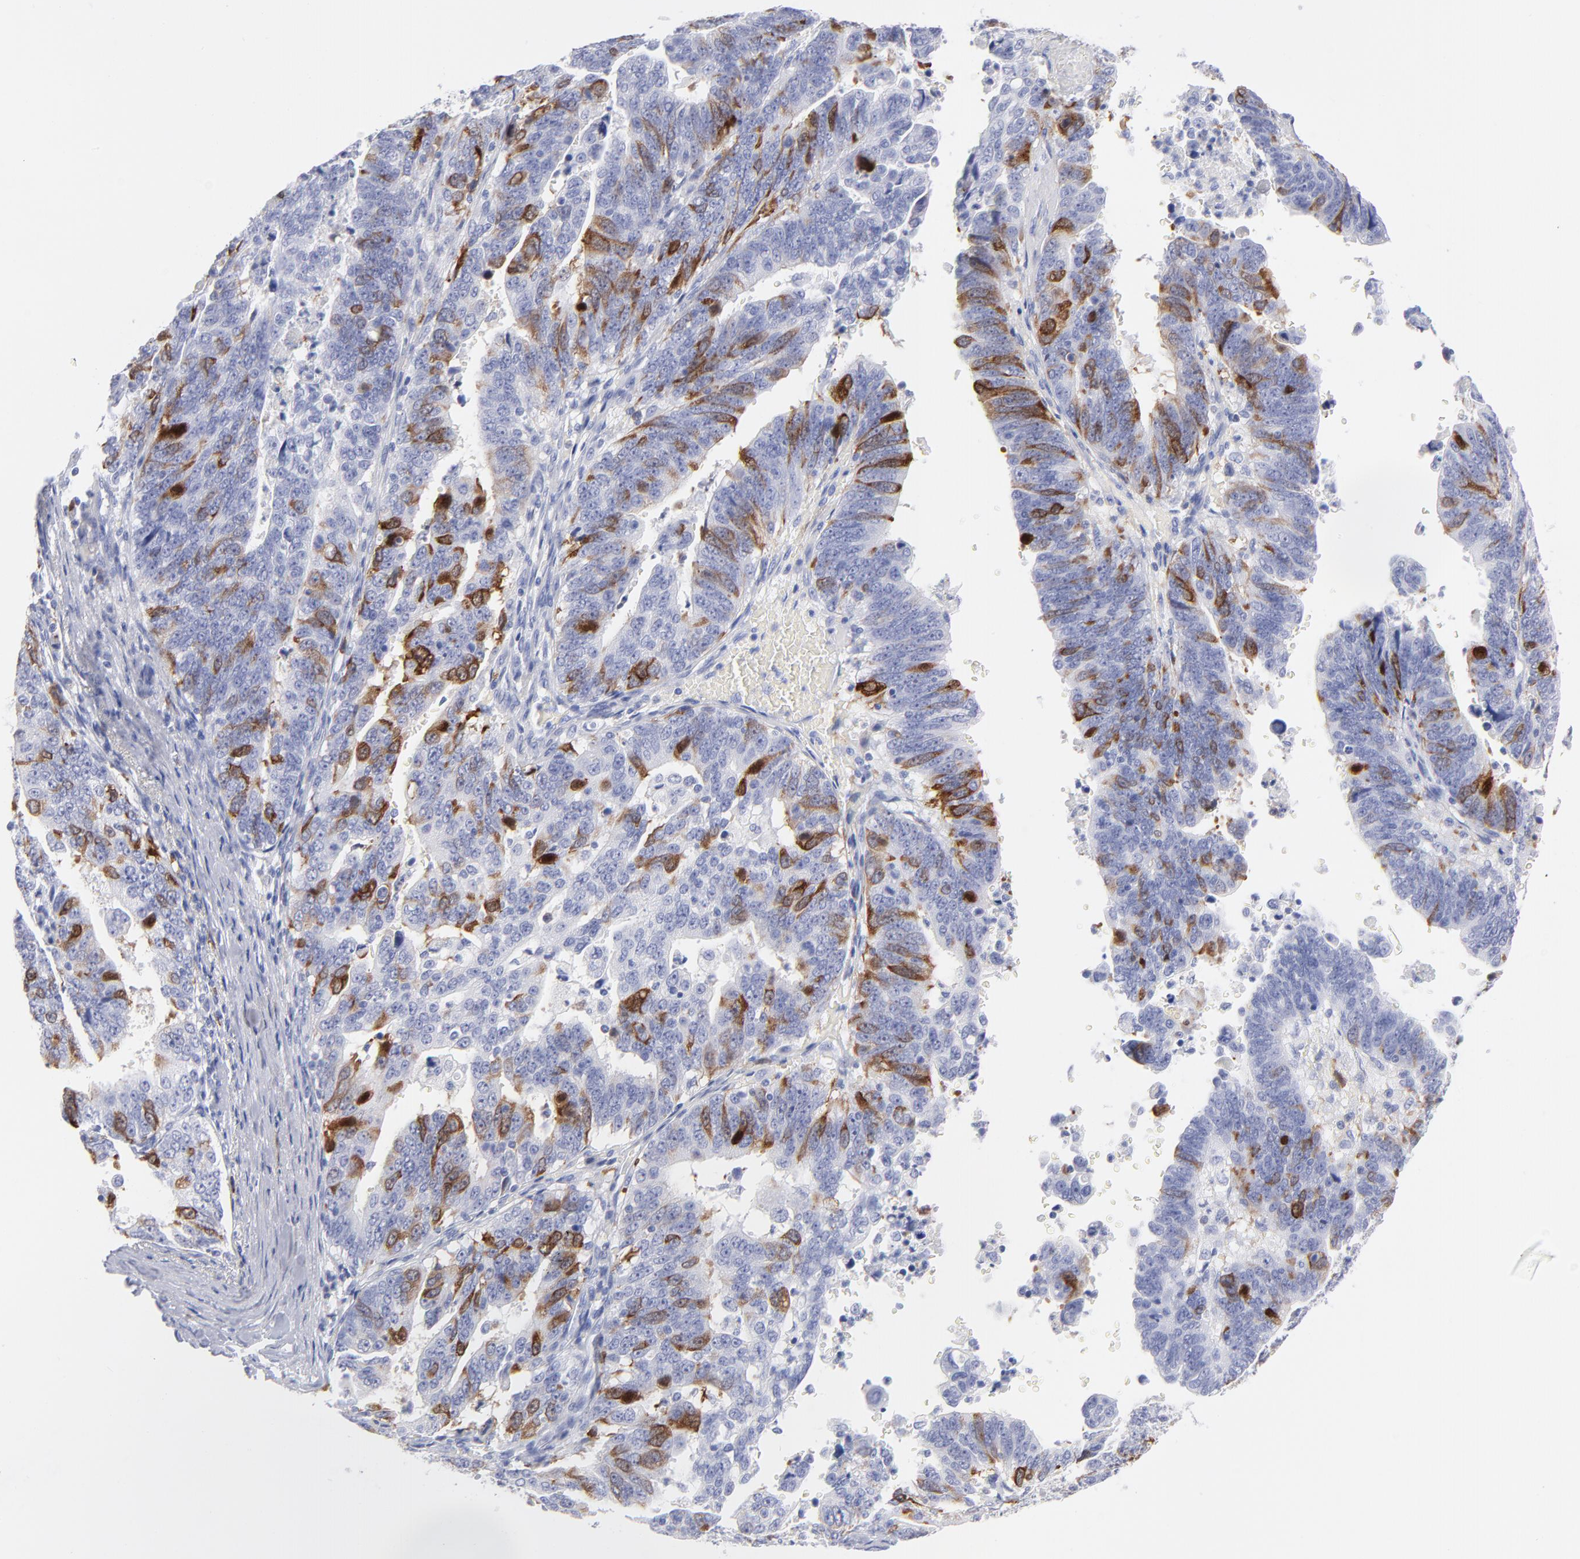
{"staining": {"intensity": "moderate", "quantity": "25%-75%", "location": "cytoplasmic/membranous"}, "tissue": "stomach cancer", "cell_type": "Tumor cells", "image_type": "cancer", "snomed": [{"axis": "morphology", "description": "Adenocarcinoma, NOS"}, {"axis": "topography", "description": "Stomach, upper"}], "caption": "Human stomach adenocarcinoma stained with a protein marker reveals moderate staining in tumor cells.", "gene": "CCNB1", "patient": {"sex": "female", "age": 50}}